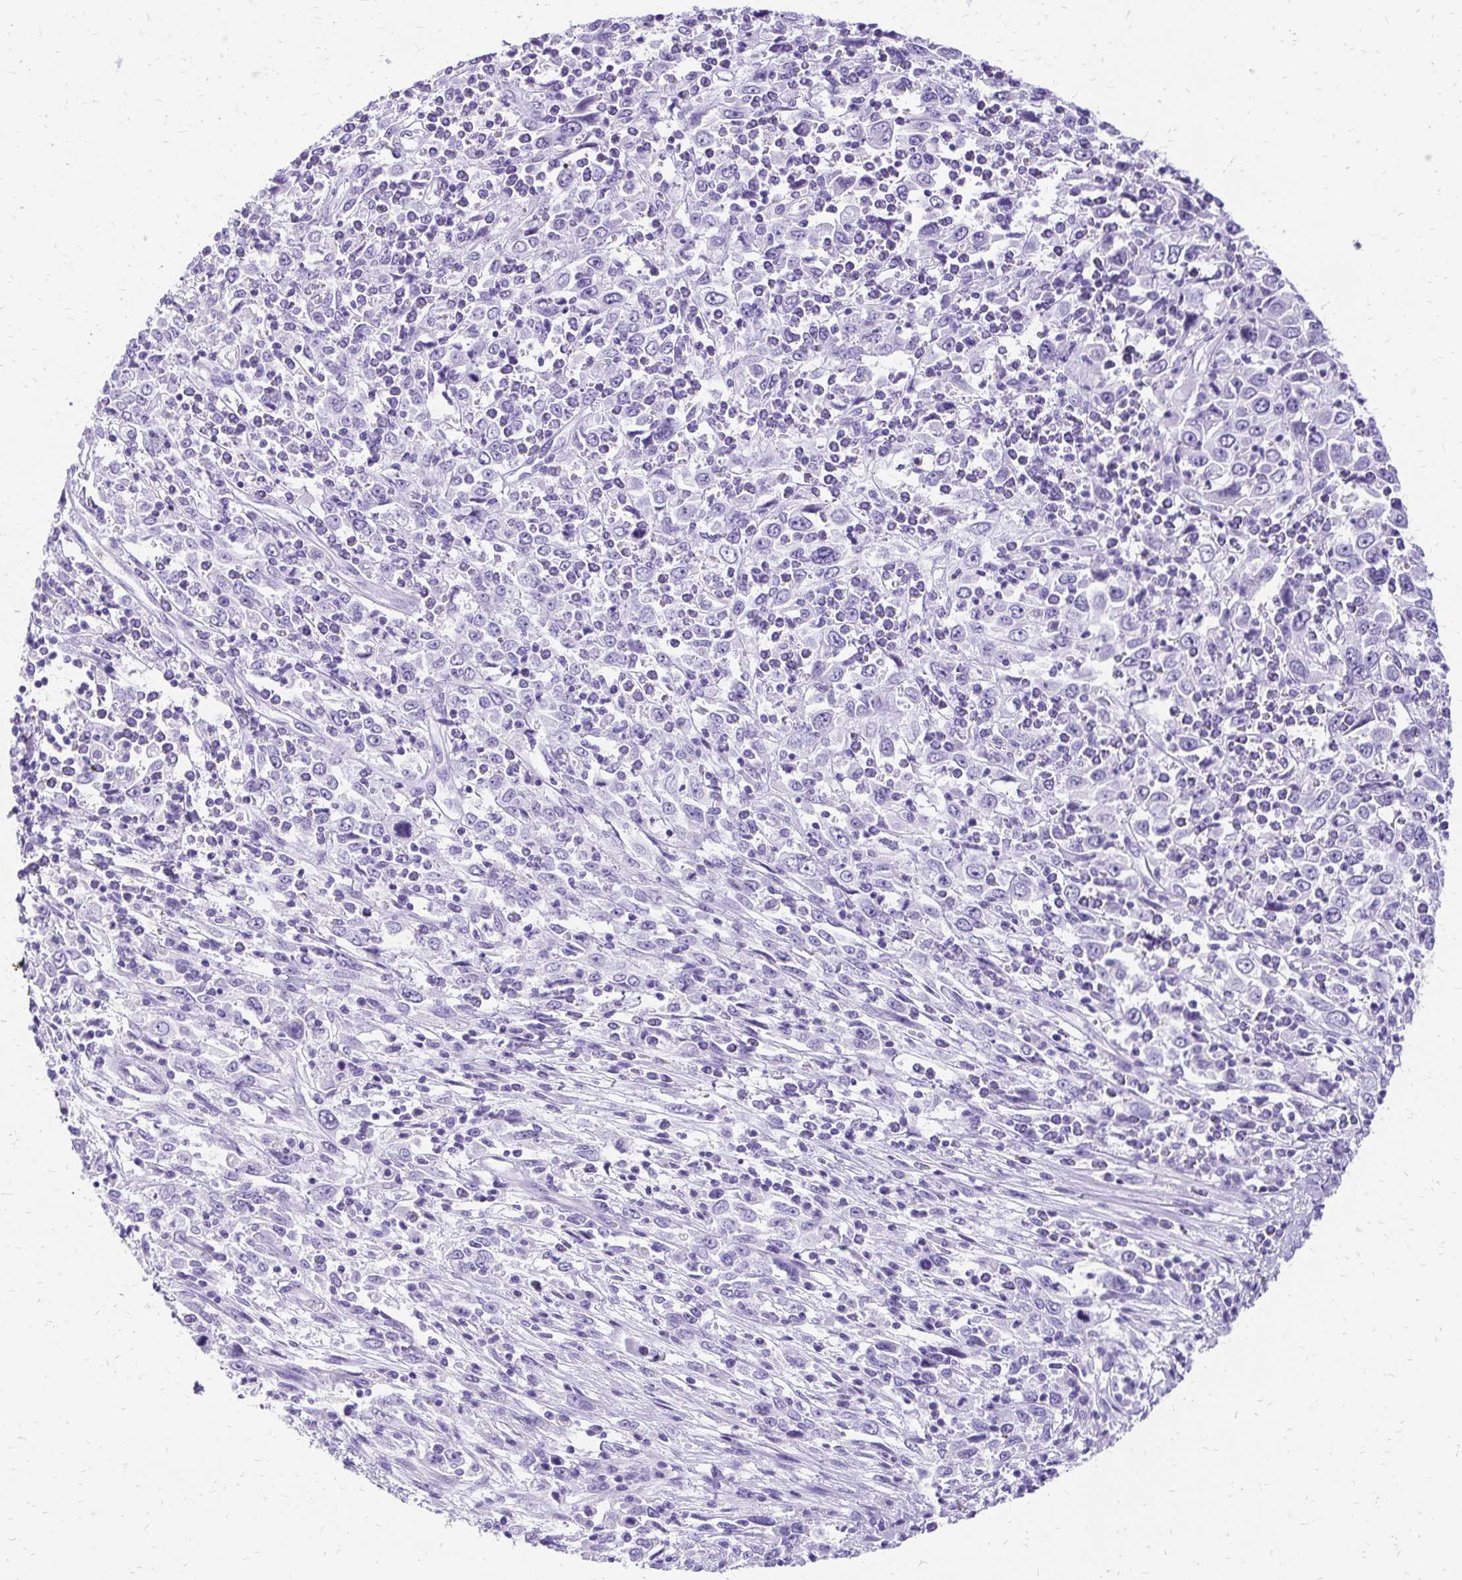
{"staining": {"intensity": "negative", "quantity": "none", "location": "none"}, "tissue": "cervical cancer", "cell_type": "Tumor cells", "image_type": "cancer", "snomed": [{"axis": "morphology", "description": "Adenocarcinoma, NOS"}, {"axis": "topography", "description": "Cervix"}], "caption": "High magnification brightfield microscopy of adenocarcinoma (cervical) stained with DAB (3,3'-diaminobenzidine) (brown) and counterstained with hematoxylin (blue): tumor cells show no significant positivity.", "gene": "SLC32A1", "patient": {"sex": "female", "age": 40}}